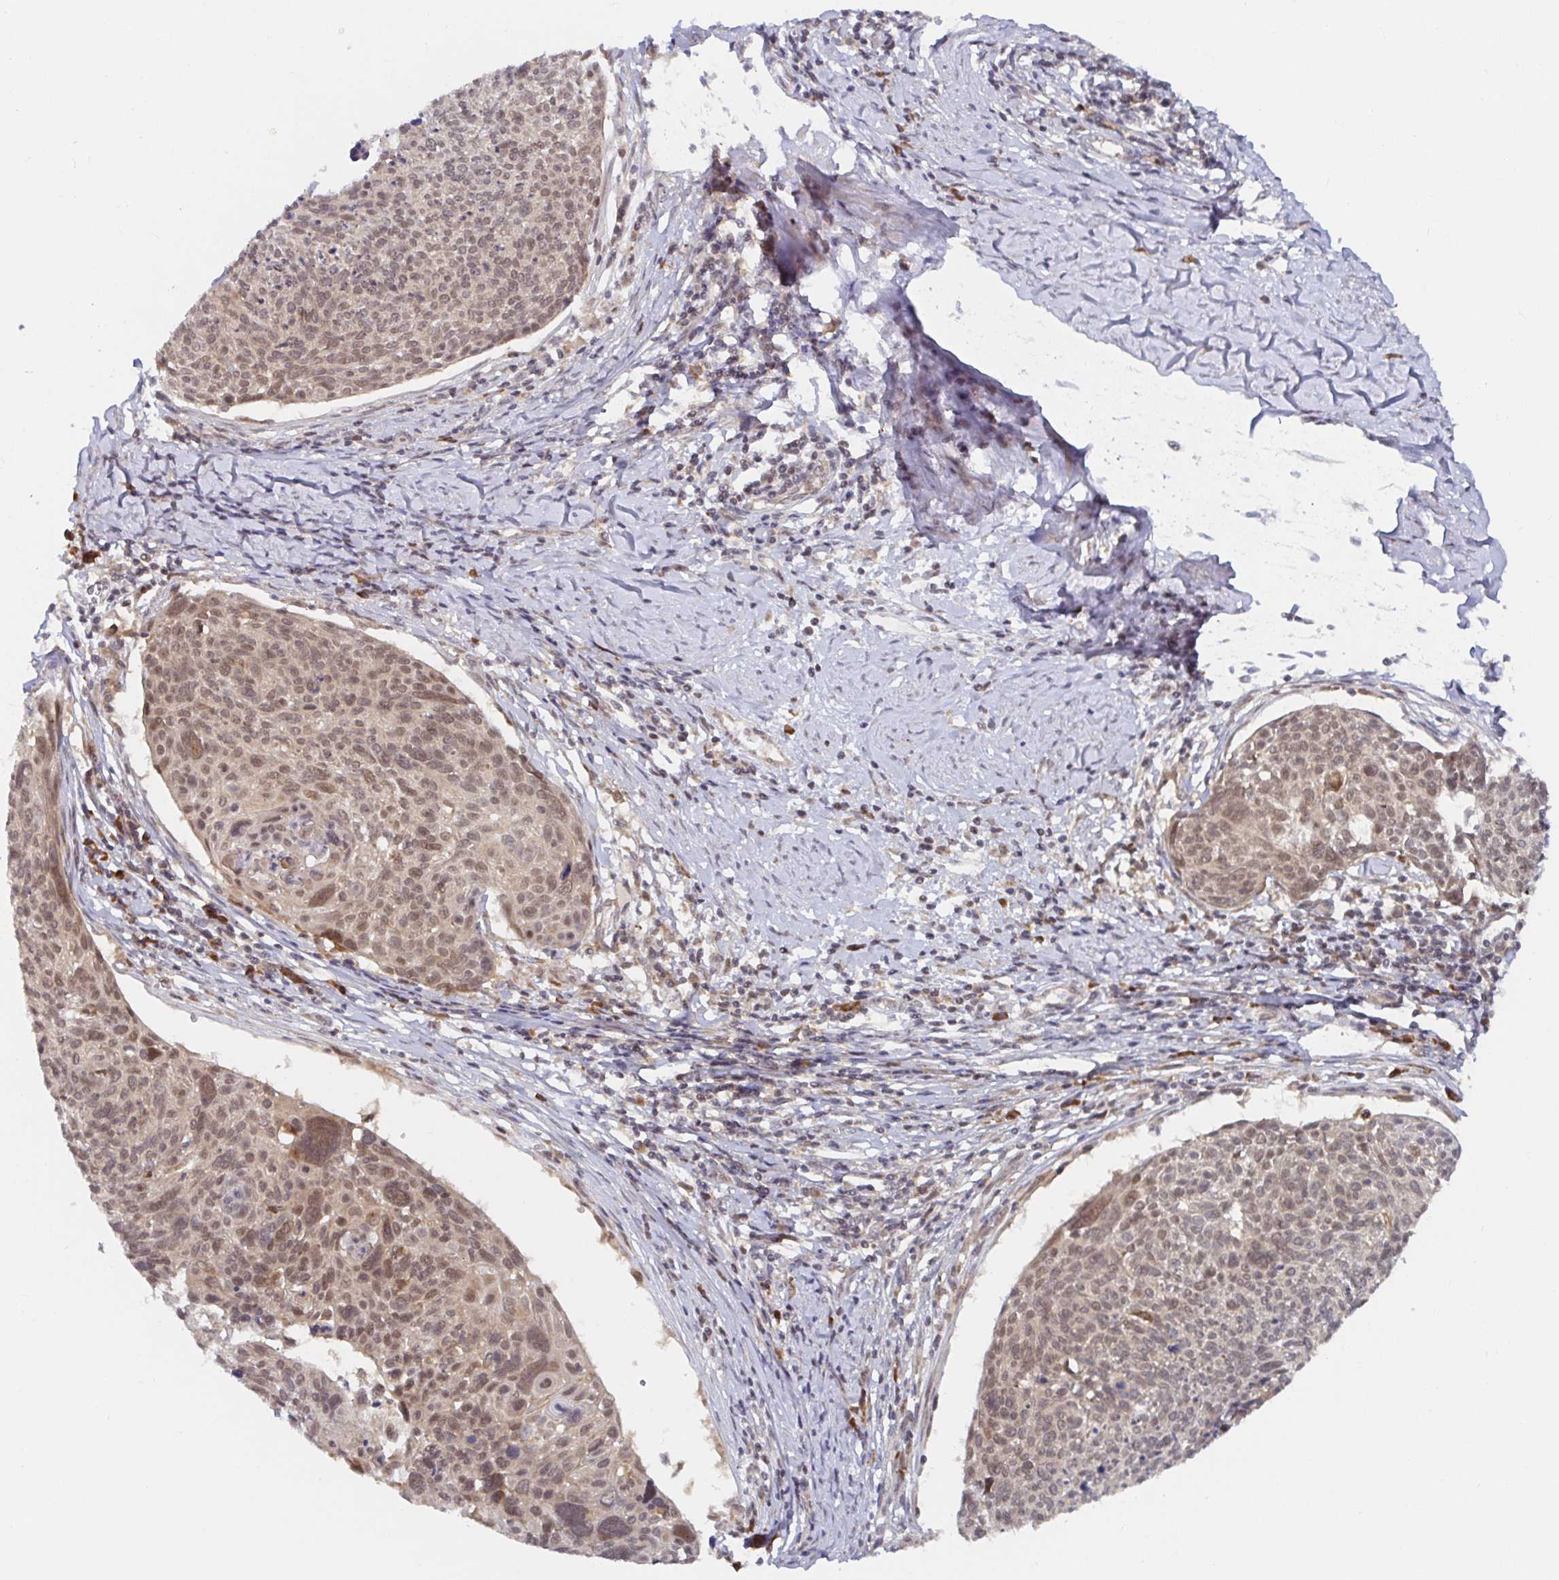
{"staining": {"intensity": "moderate", "quantity": ">75%", "location": "cytoplasmic/membranous,nuclear"}, "tissue": "cervical cancer", "cell_type": "Tumor cells", "image_type": "cancer", "snomed": [{"axis": "morphology", "description": "Squamous cell carcinoma, NOS"}, {"axis": "topography", "description": "Cervix"}], "caption": "Cervical squamous cell carcinoma stained for a protein (brown) demonstrates moderate cytoplasmic/membranous and nuclear positive staining in about >75% of tumor cells.", "gene": "ALG1", "patient": {"sex": "female", "age": 49}}